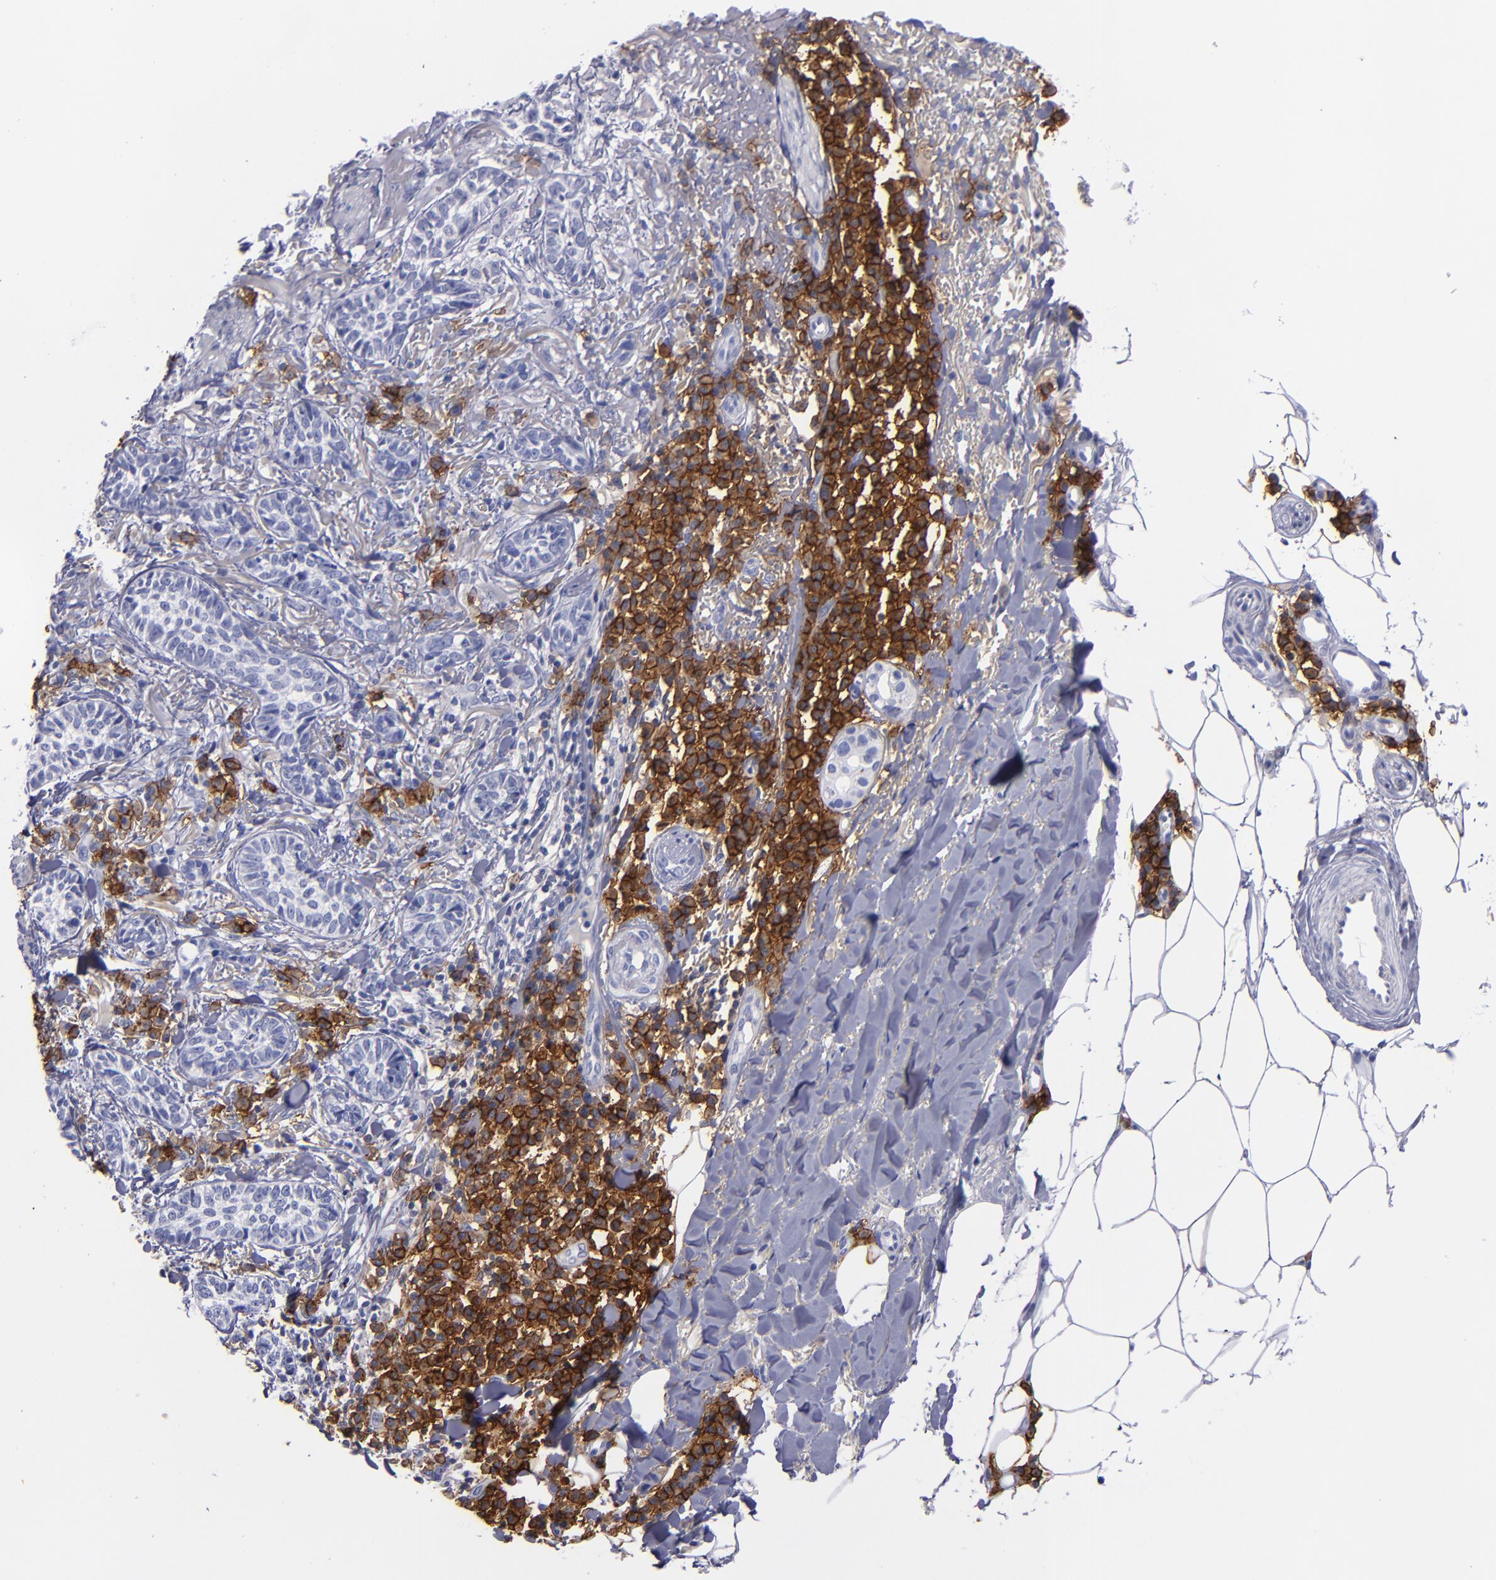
{"staining": {"intensity": "negative", "quantity": "none", "location": "none"}, "tissue": "skin cancer", "cell_type": "Tumor cells", "image_type": "cancer", "snomed": [{"axis": "morphology", "description": "Basal cell carcinoma"}, {"axis": "topography", "description": "Skin"}], "caption": "Immunohistochemistry (IHC) of basal cell carcinoma (skin) demonstrates no expression in tumor cells.", "gene": "CD38", "patient": {"sex": "female", "age": 89}}